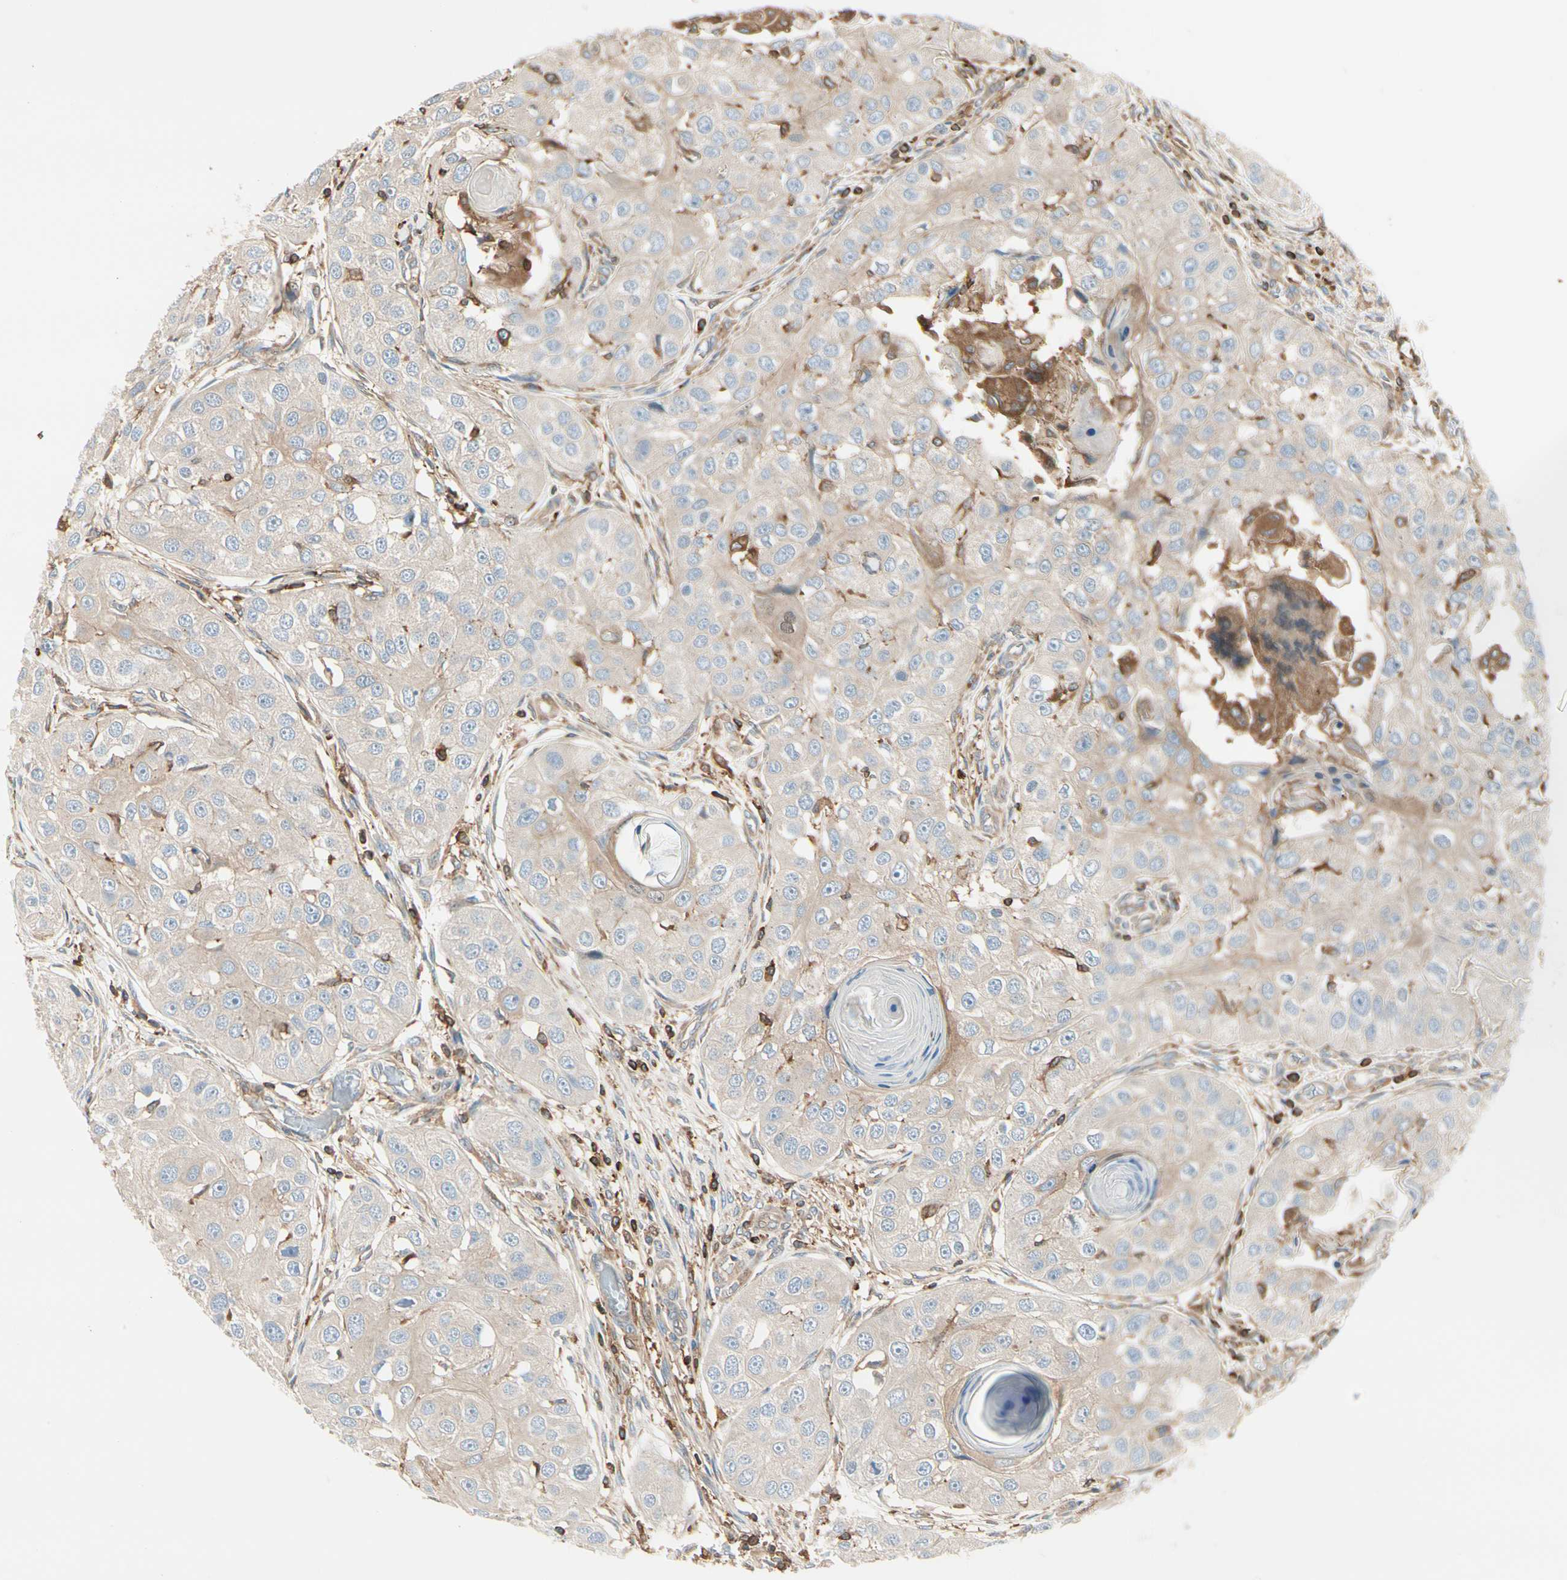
{"staining": {"intensity": "weak", "quantity": "25%-75%", "location": "cytoplasmic/membranous"}, "tissue": "head and neck cancer", "cell_type": "Tumor cells", "image_type": "cancer", "snomed": [{"axis": "morphology", "description": "Normal tissue, NOS"}, {"axis": "morphology", "description": "Squamous cell carcinoma, NOS"}, {"axis": "topography", "description": "Skeletal muscle"}, {"axis": "topography", "description": "Head-Neck"}], "caption": "IHC image of neoplastic tissue: head and neck squamous cell carcinoma stained using immunohistochemistry displays low levels of weak protein expression localized specifically in the cytoplasmic/membranous of tumor cells, appearing as a cytoplasmic/membranous brown color.", "gene": "CAPZA2", "patient": {"sex": "male", "age": 51}}